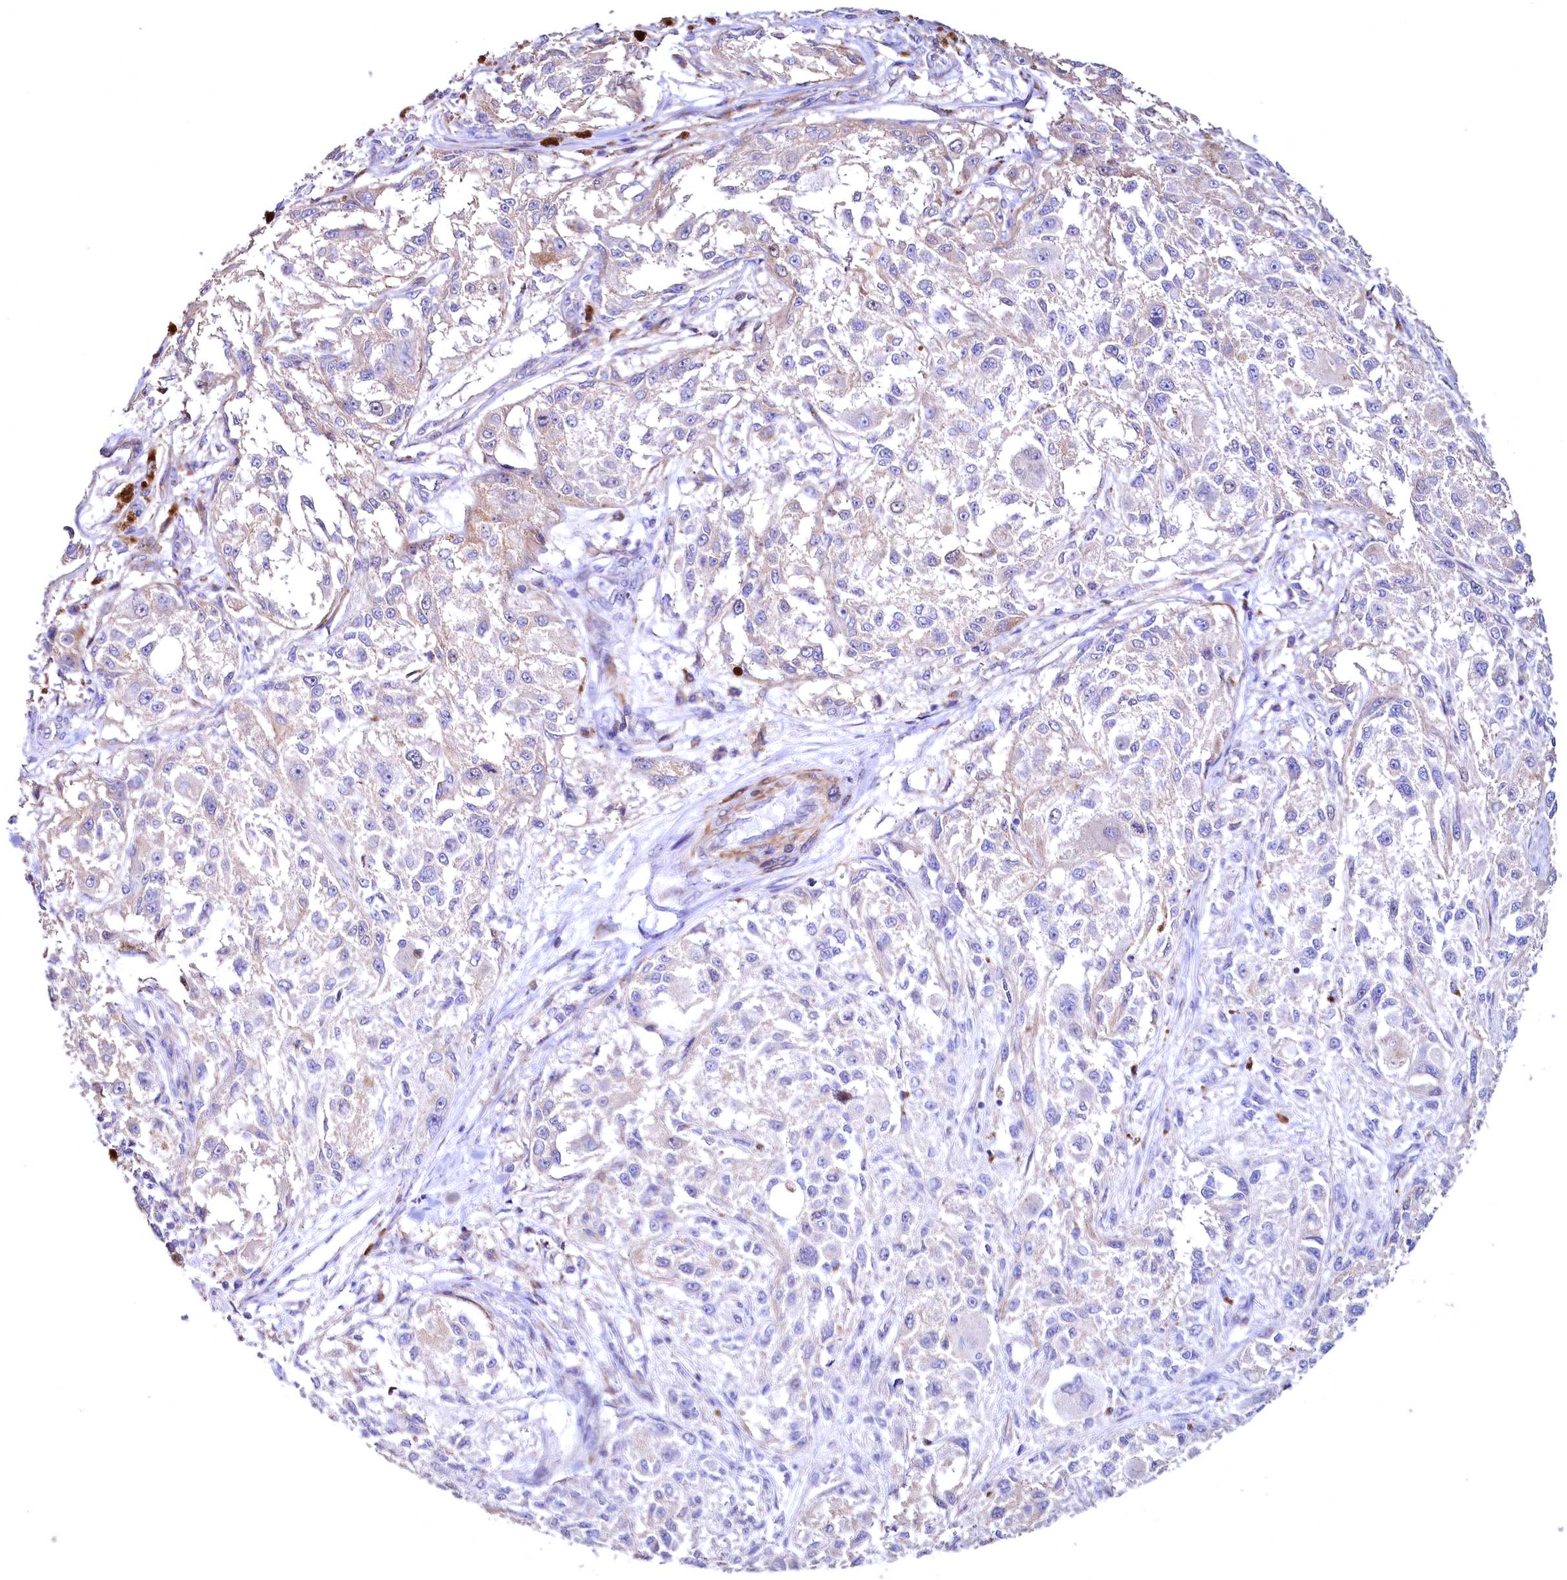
{"staining": {"intensity": "negative", "quantity": "none", "location": "none"}, "tissue": "melanoma", "cell_type": "Tumor cells", "image_type": "cancer", "snomed": [{"axis": "morphology", "description": "Necrosis, NOS"}, {"axis": "morphology", "description": "Malignant melanoma, NOS"}, {"axis": "topography", "description": "Skin"}], "caption": "A micrograph of malignant melanoma stained for a protein exhibits no brown staining in tumor cells.", "gene": "WNT8A", "patient": {"sex": "female", "age": 87}}